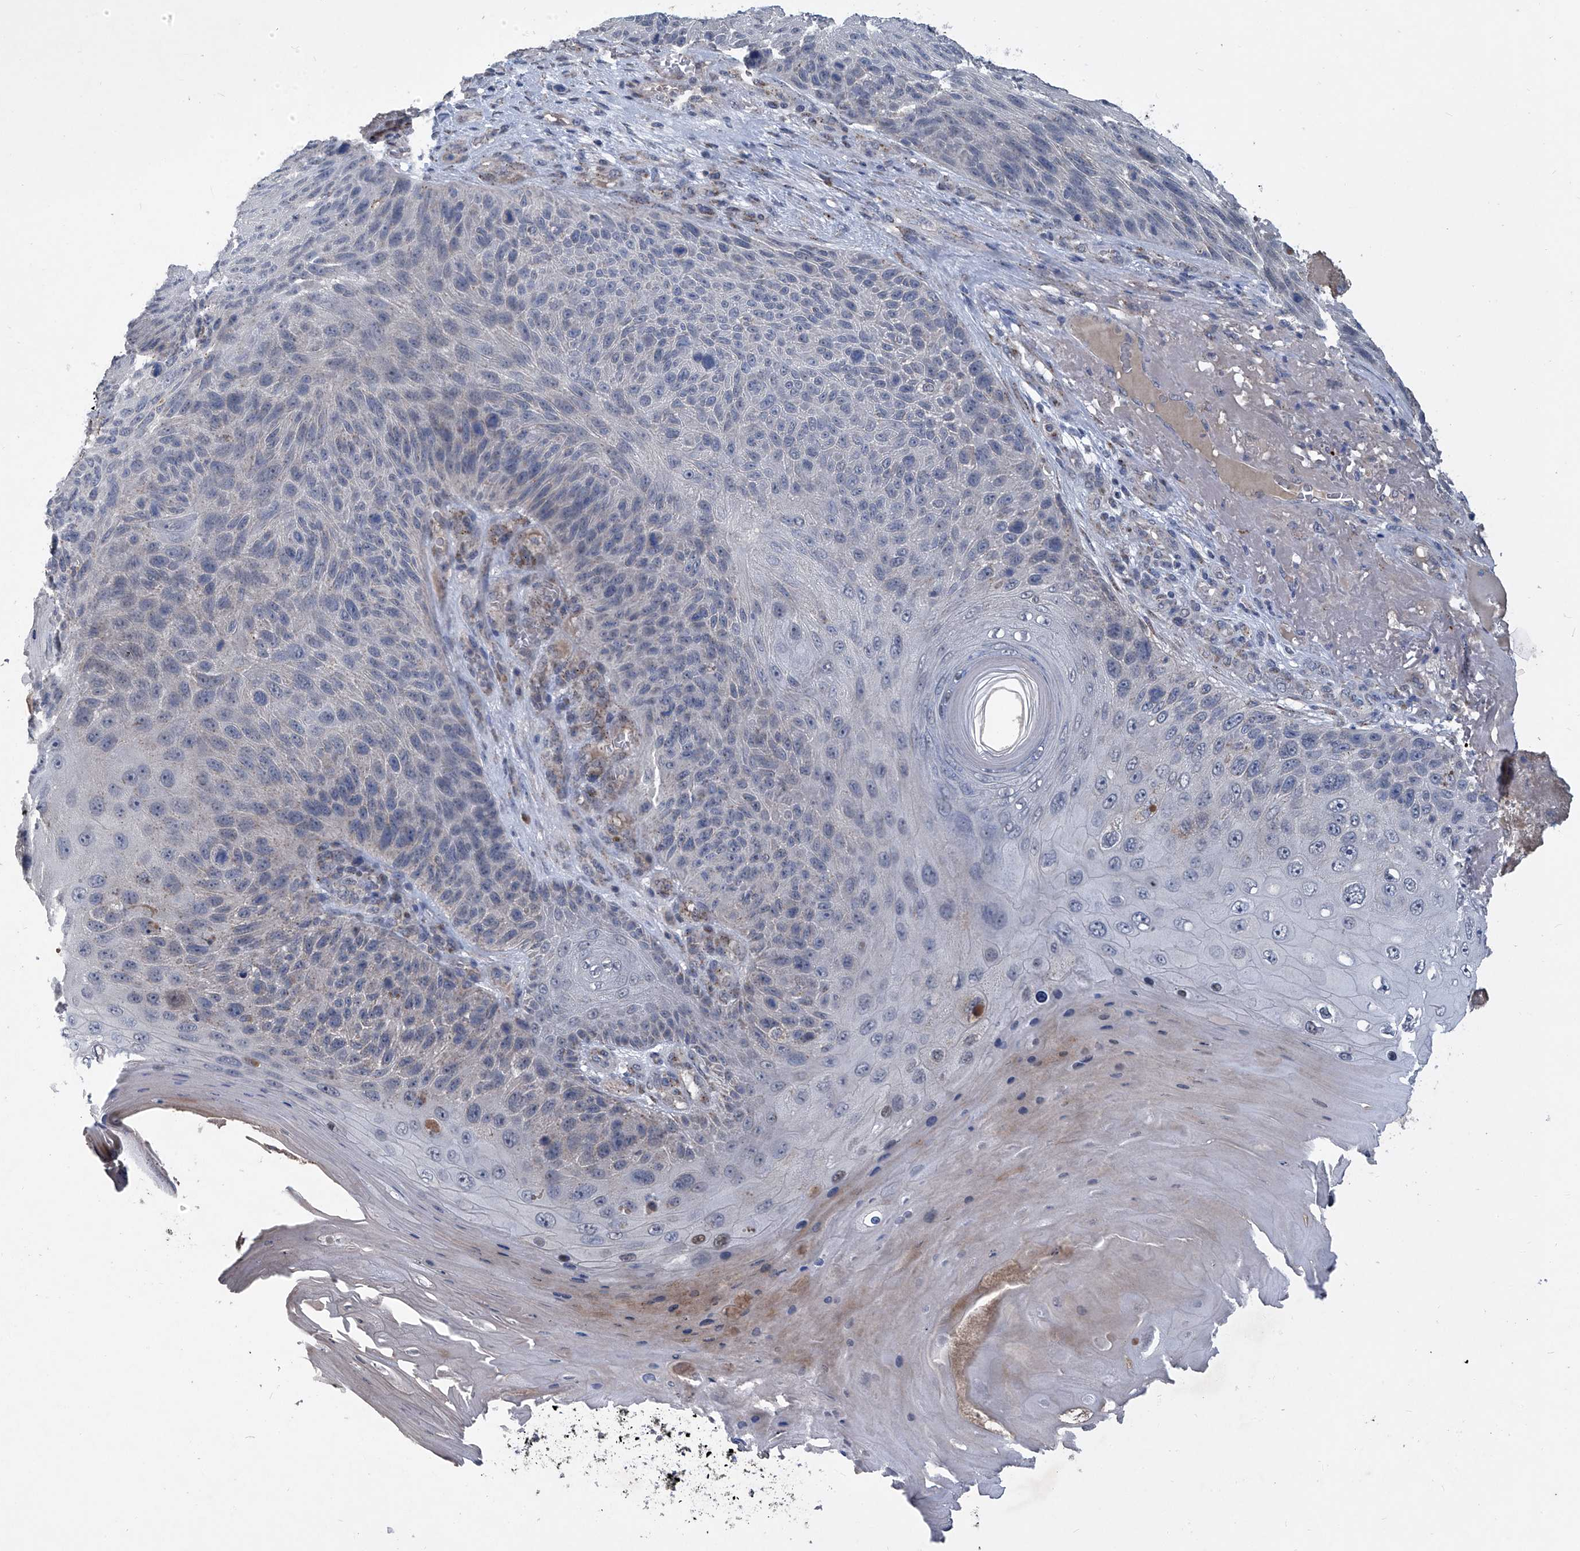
{"staining": {"intensity": "negative", "quantity": "none", "location": "none"}, "tissue": "skin cancer", "cell_type": "Tumor cells", "image_type": "cancer", "snomed": [{"axis": "morphology", "description": "Squamous cell carcinoma, NOS"}, {"axis": "topography", "description": "Skin"}], "caption": "A high-resolution micrograph shows IHC staining of squamous cell carcinoma (skin), which shows no significant positivity in tumor cells.", "gene": "PCSK5", "patient": {"sex": "female", "age": 88}}